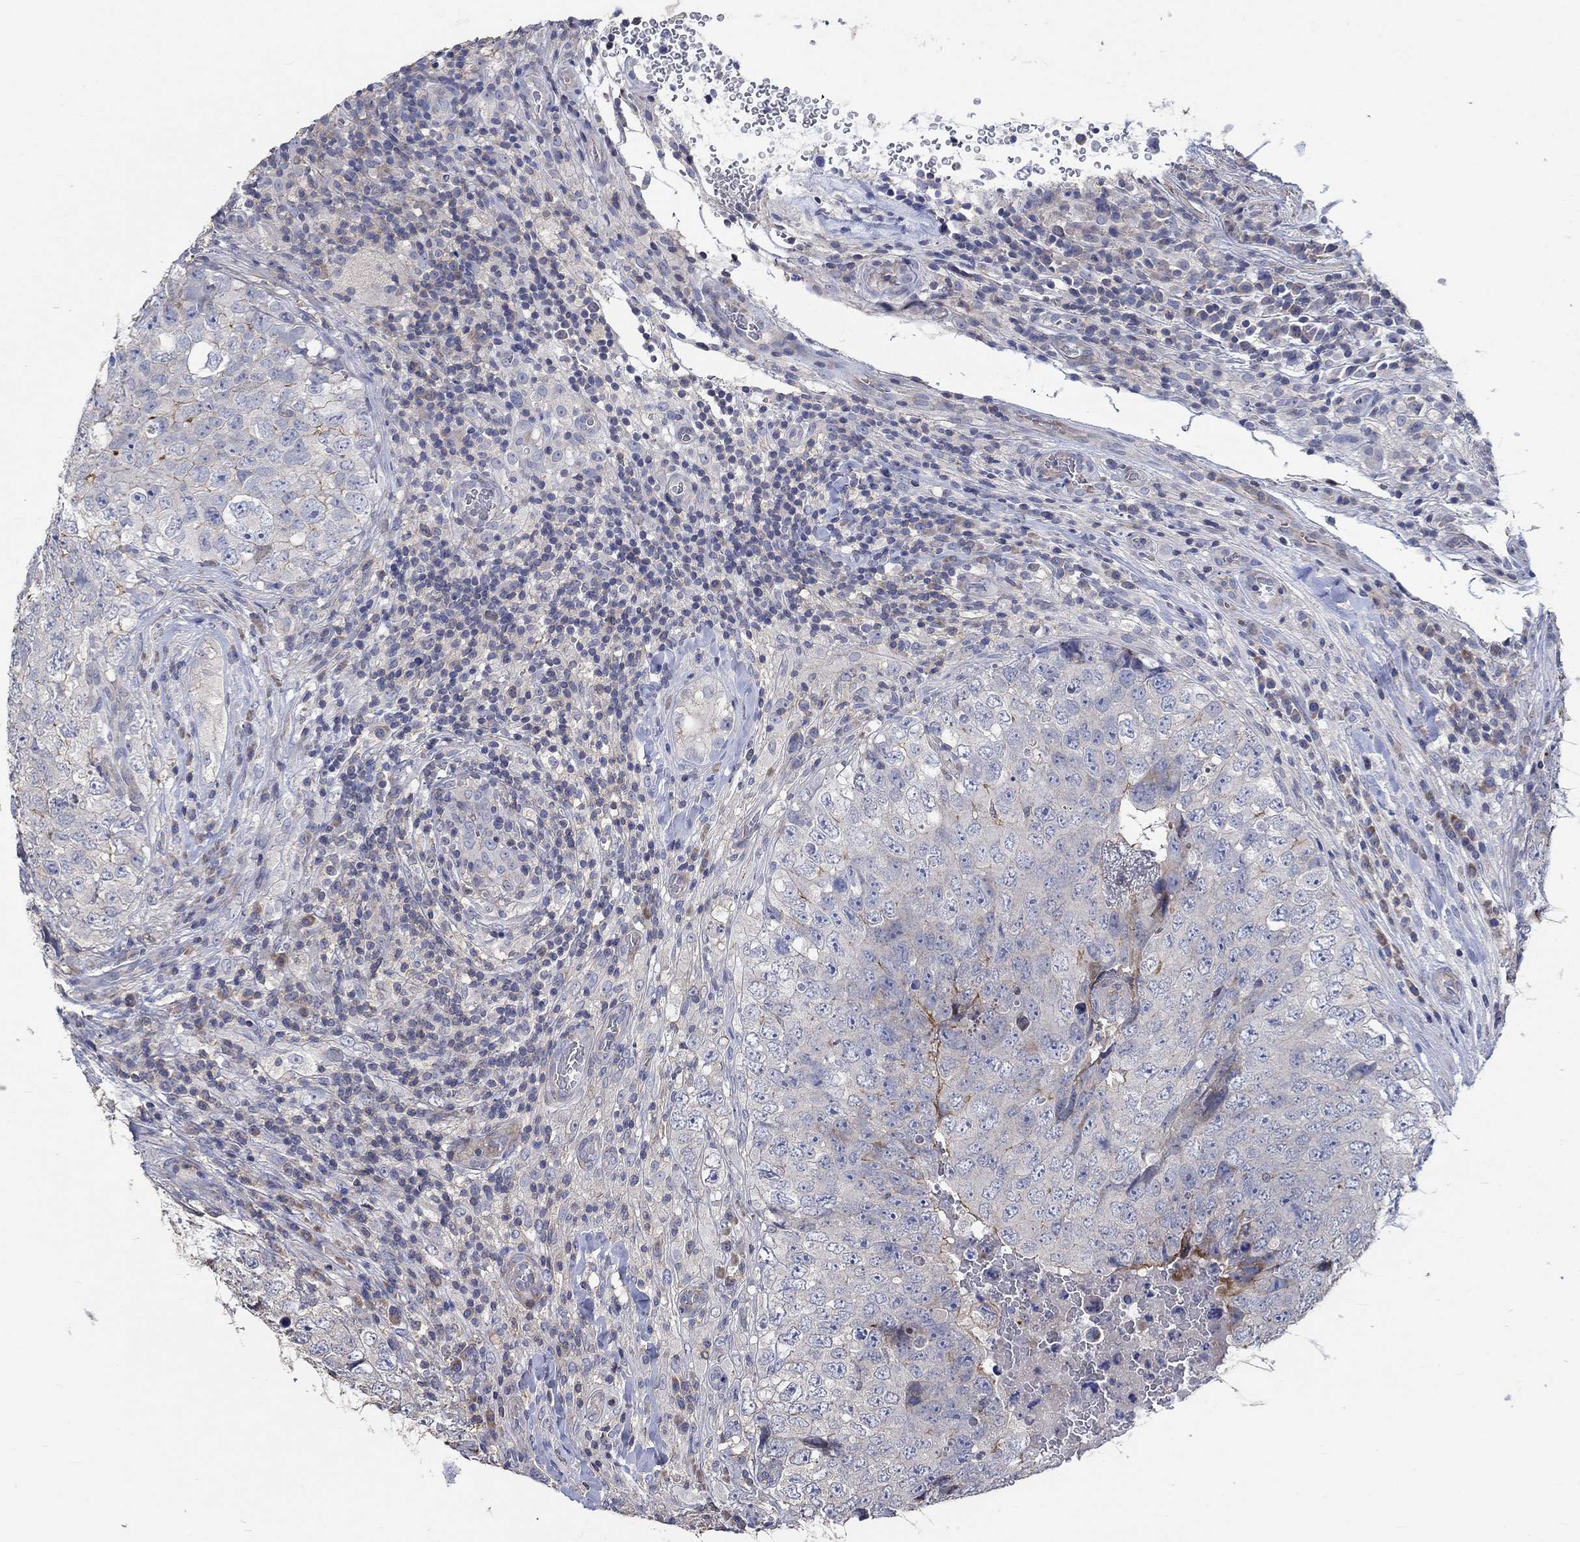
{"staining": {"intensity": "moderate", "quantity": "<25%", "location": "cytoplasmic/membranous"}, "tissue": "testis cancer", "cell_type": "Tumor cells", "image_type": "cancer", "snomed": [{"axis": "morphology", "description": "Seminoma, NOS"}, {"axis": "topography", "description": "Testis"}], "caption": "Tumor cells show low levels of moderate cytoplasmic/membranous staining in approximately <25% of cells in human testis cancer.", "gene": "TNFAIP8L3", "patient": {"sex": "male", "age": 34}}